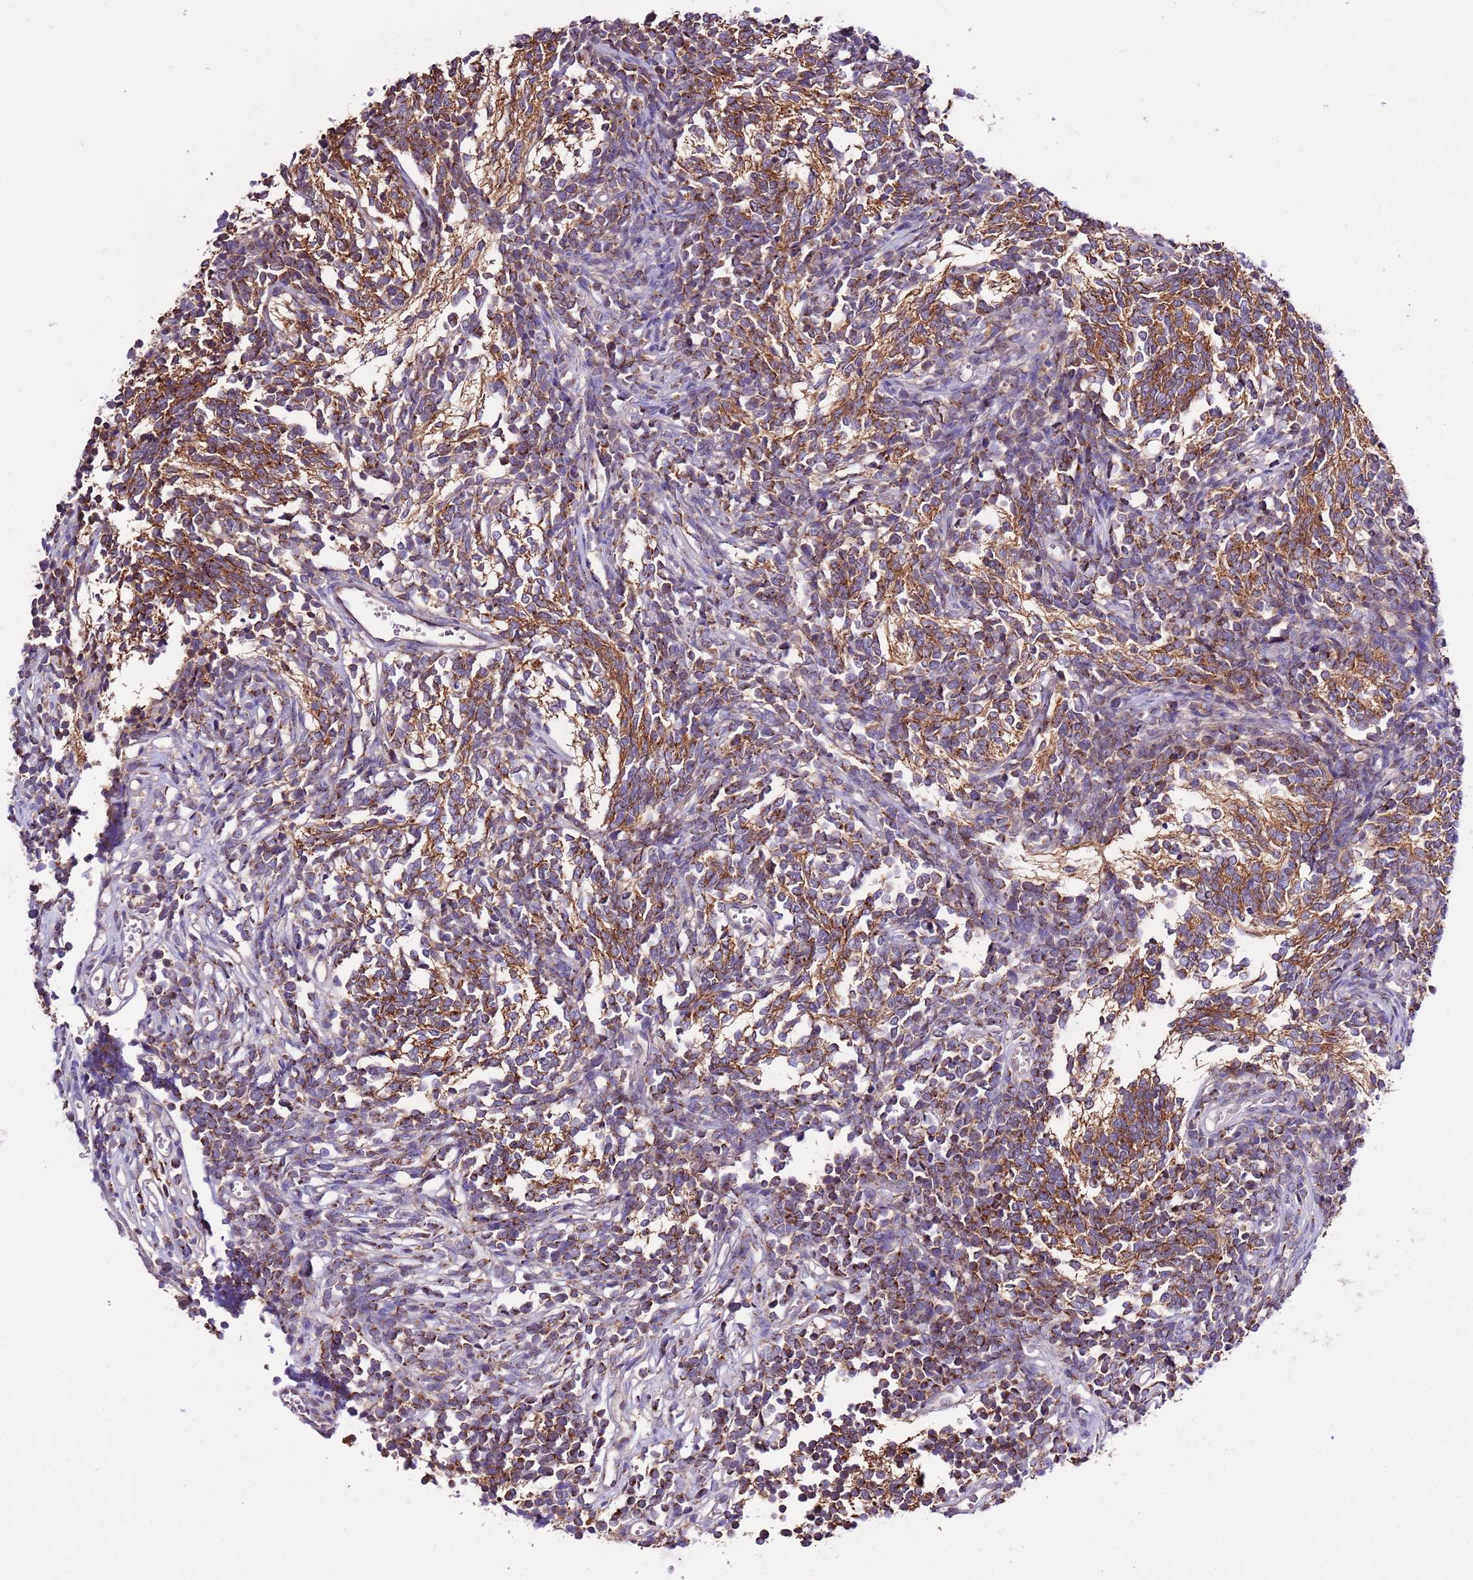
{"staining": {"intensity": "moderate", "quantity": ">75%", "location": "cytoplasmic/membranous"}, "tissue": "glioma", "cell_type": "Tumor cells", "image_type": "cancer", "snomed": [{"axis": "morphology", "description": "Glioma, malignant, Low grade"}, {"axis": "topography", "description": "Brain"}], "caption": "A brown stain highlights moderate cytoplasmic/membranous staining of a protein in human glioma tumor cells.", "gene": "SMG1", "patient": {"sex": "female", "age": 1}}